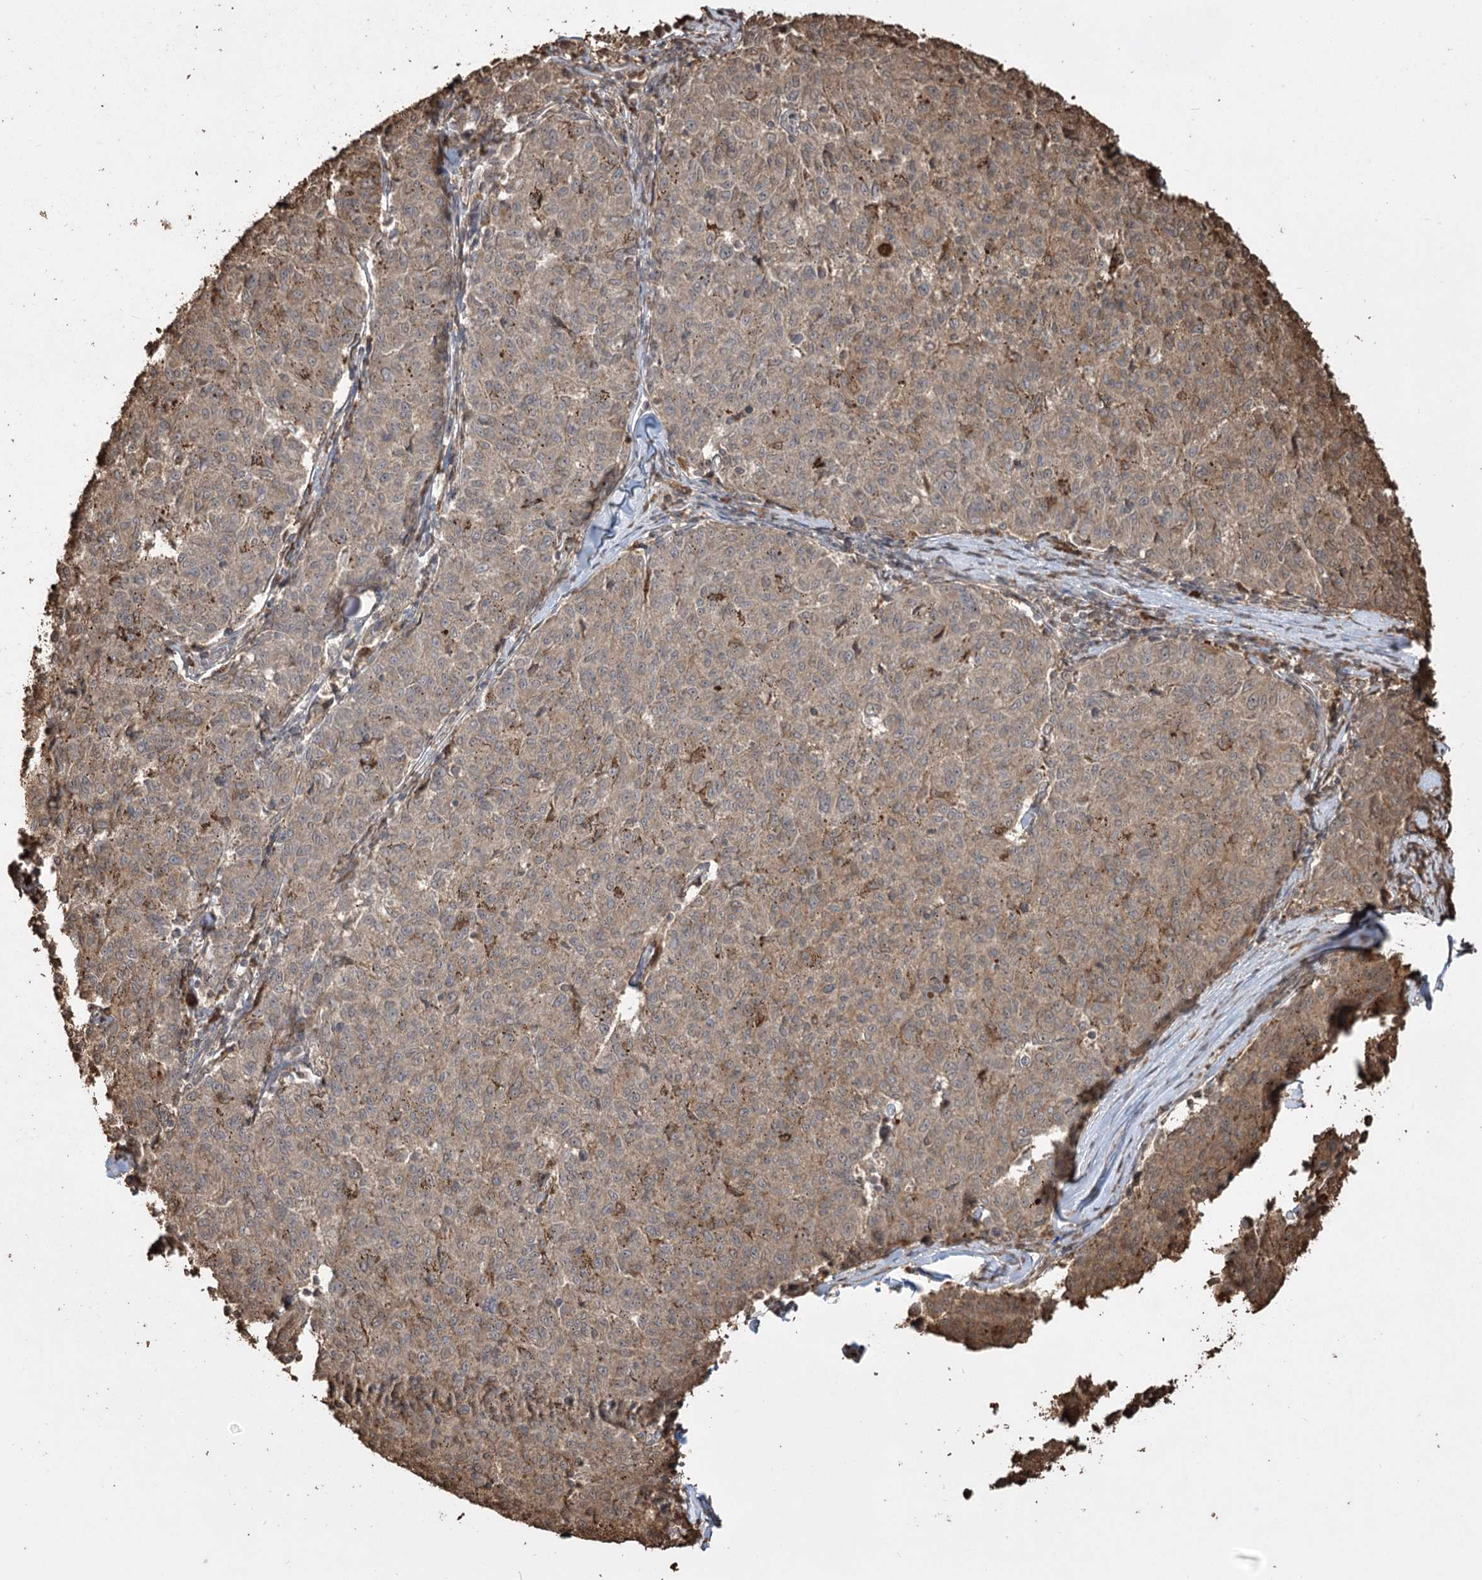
{"staining": {"intensity": "moderate", "quantity": ">75%", "location": "cytoplasmic/membranous"}, "tissue": "melanoma", "cell_type": "Tumor cells", "image_type": "cancer", "snomed": [{"axis": "morphology", "description": "Malignant melanoma, NOS"}, {"axis": "topography", "description": "Skin"}], "caption": "A micrograph of malignant melanoma stained for a protein reveals moderate cytoplasmic/membranous brown staining in tumor cells.", "gene": "PLCH1", "patient": {"sex": "female", "age": 72}}